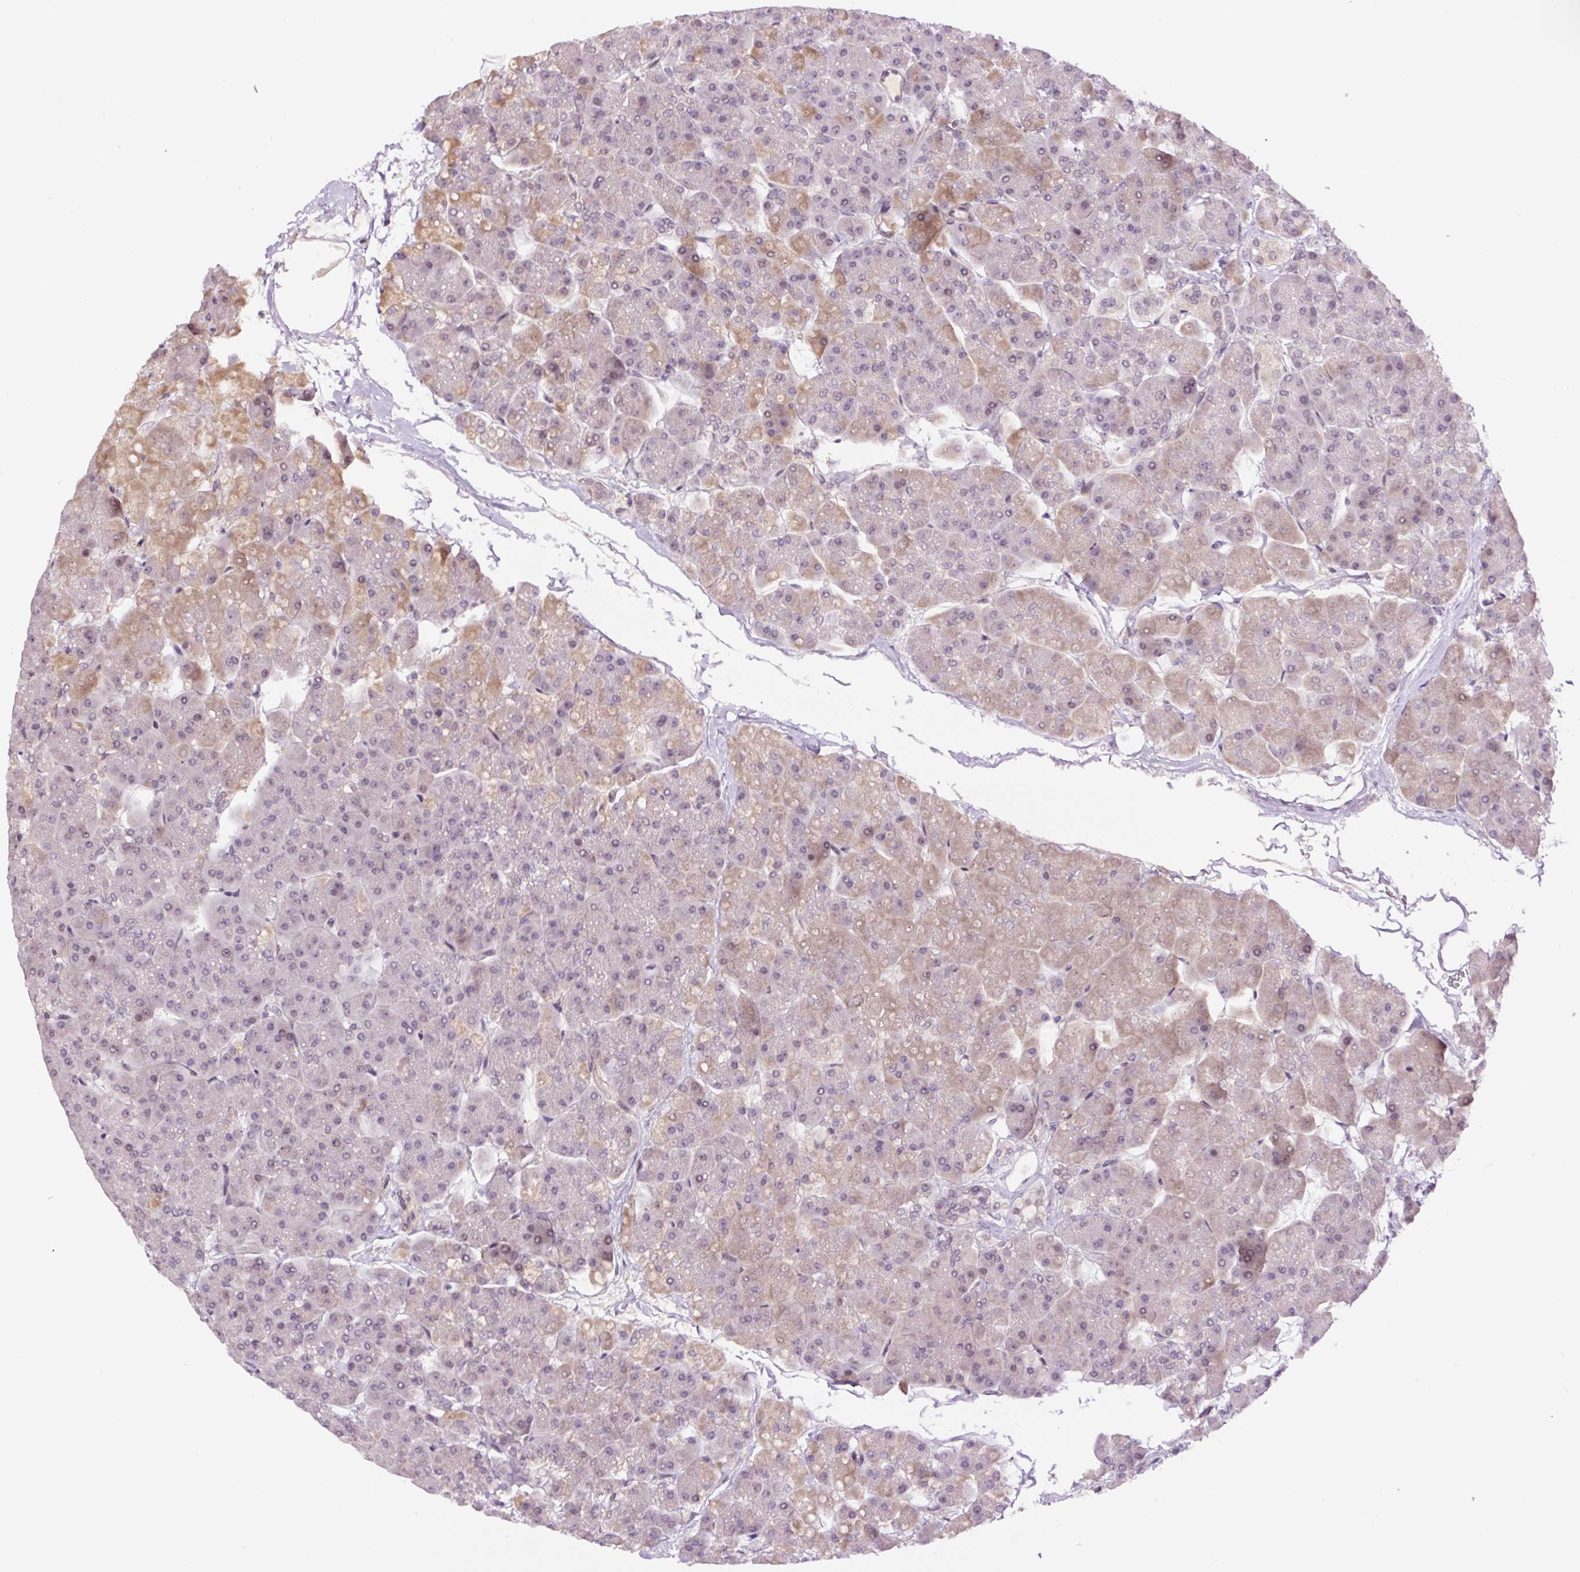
{"staining": {"intensity": "weak", "quantity": "<25%", "location": "cytoplasmic/membranous"}, "tissue": "pancreas", "cell_type": "Exocrine glandular cells", "image_type": "normal", "snomed": [{"axis": "morphology", "description": "Normal tissue, NOS"}, {"axis": "topography", "description": "Pancreas"}, {"axis": "topography", "description": "Peripheral nerve tissue"}], "caption": "DAB immunohistochemical staining of normal human pancreas shows no significant staining in exocrine glandular cells. Brightfield microscopy of immunohistochemistry stained with DAB (3,3'-diaminobenzidine) (brown) and hematoxylin (blue), captured at high magnification.", "gene": "DPPA4", "patient": {"sex": "male", "age": 54}}